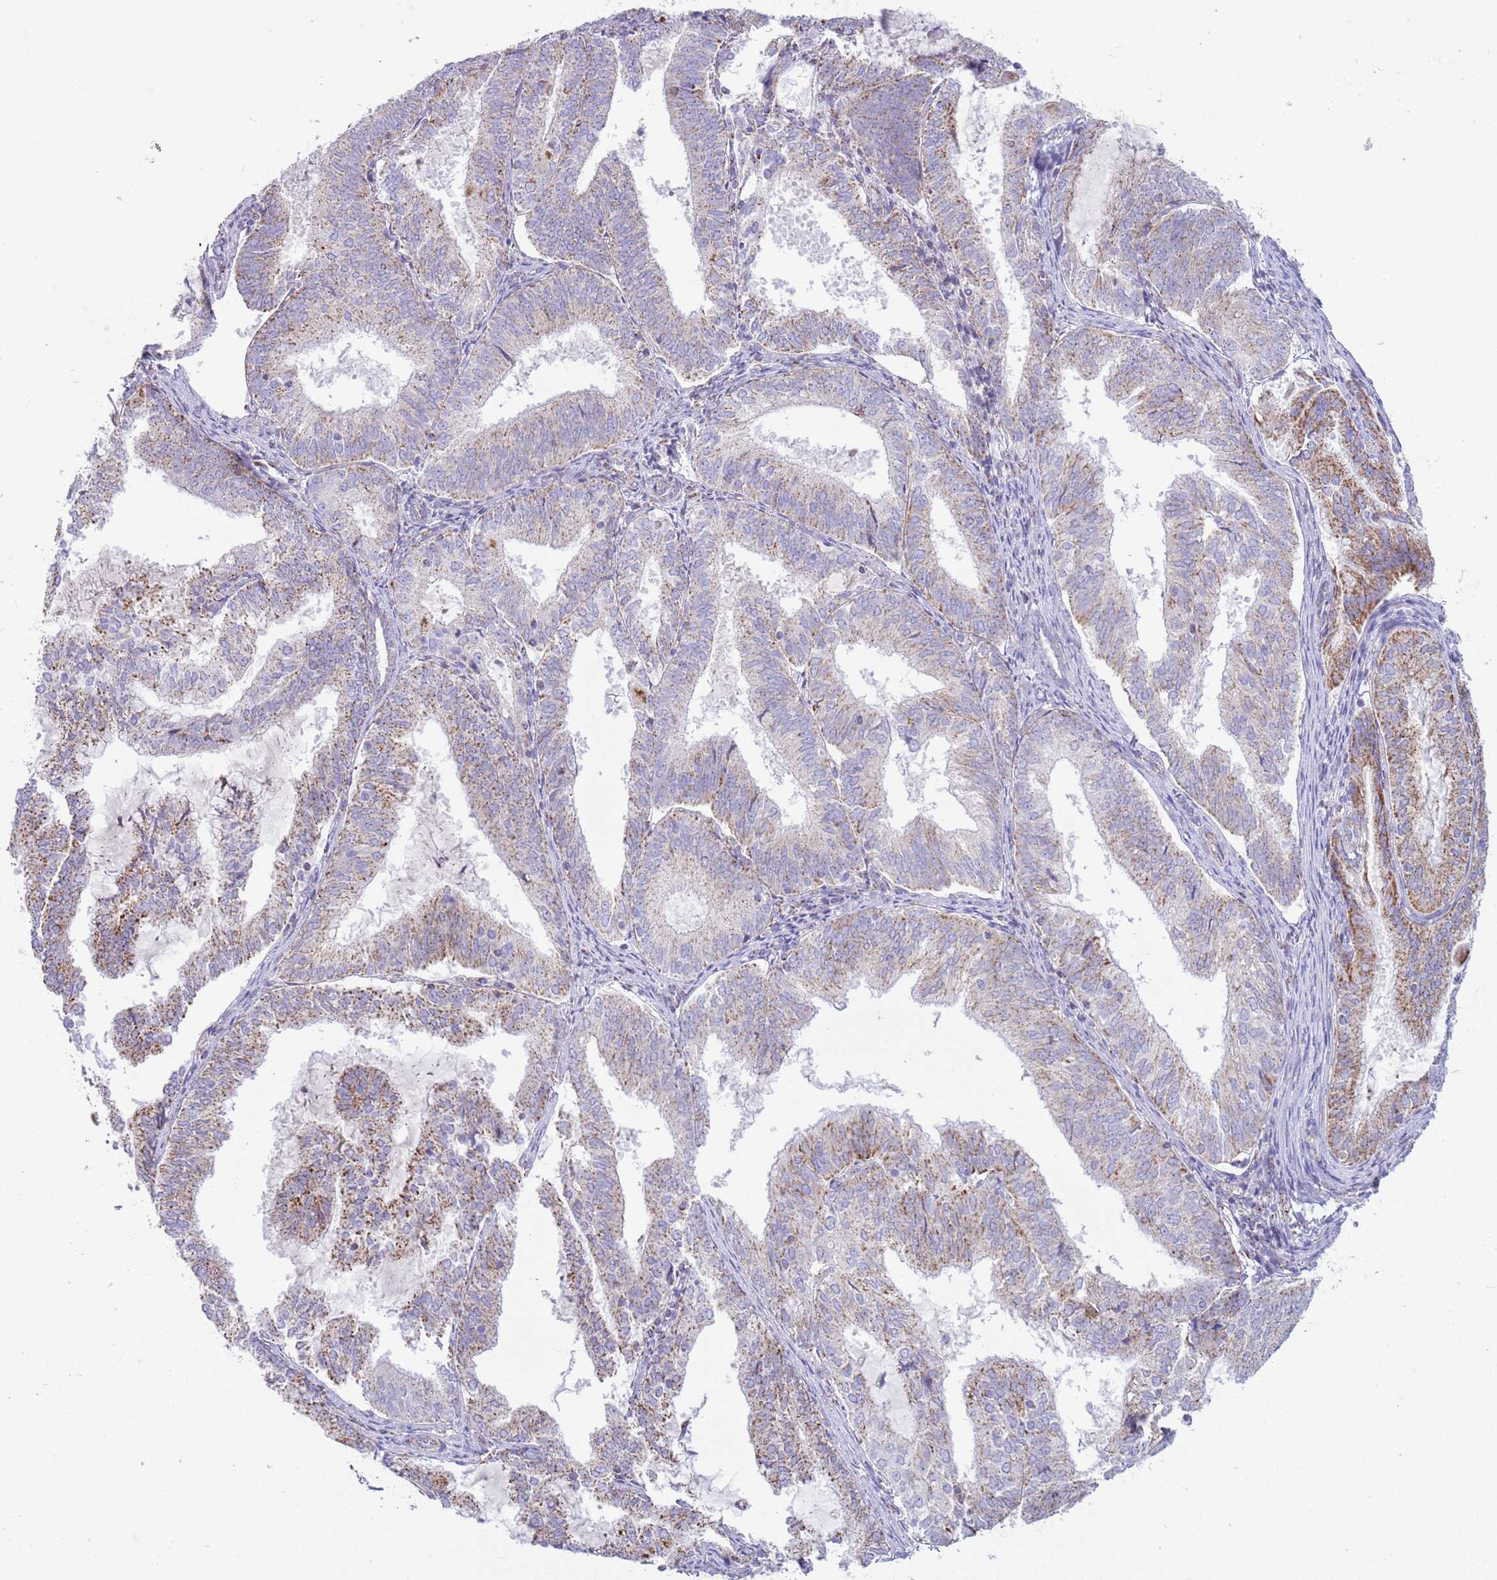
{"staining": {"intensity": "moderate", "quantity": "25%-75%", "location": "cytoplasmic/membranous"}, "tissue": "endometrial cancer", "cell_type": "Tumor cells", "image_type": "cancer", "snomed": [{"axis": "morphology", "description": "Adenocarcinoma, NOS"}, {"axis": "topography", "description": "Endometrium"}], "caption": "Endometrial cancer stained for a protein (brown) demonstrates moderate cytoplasmic/membranous positive staining in approximately 25%-75% of tumor cells.", "gene": "ATP6V1B1", "patient": {"sex": "female", "age": 81}}